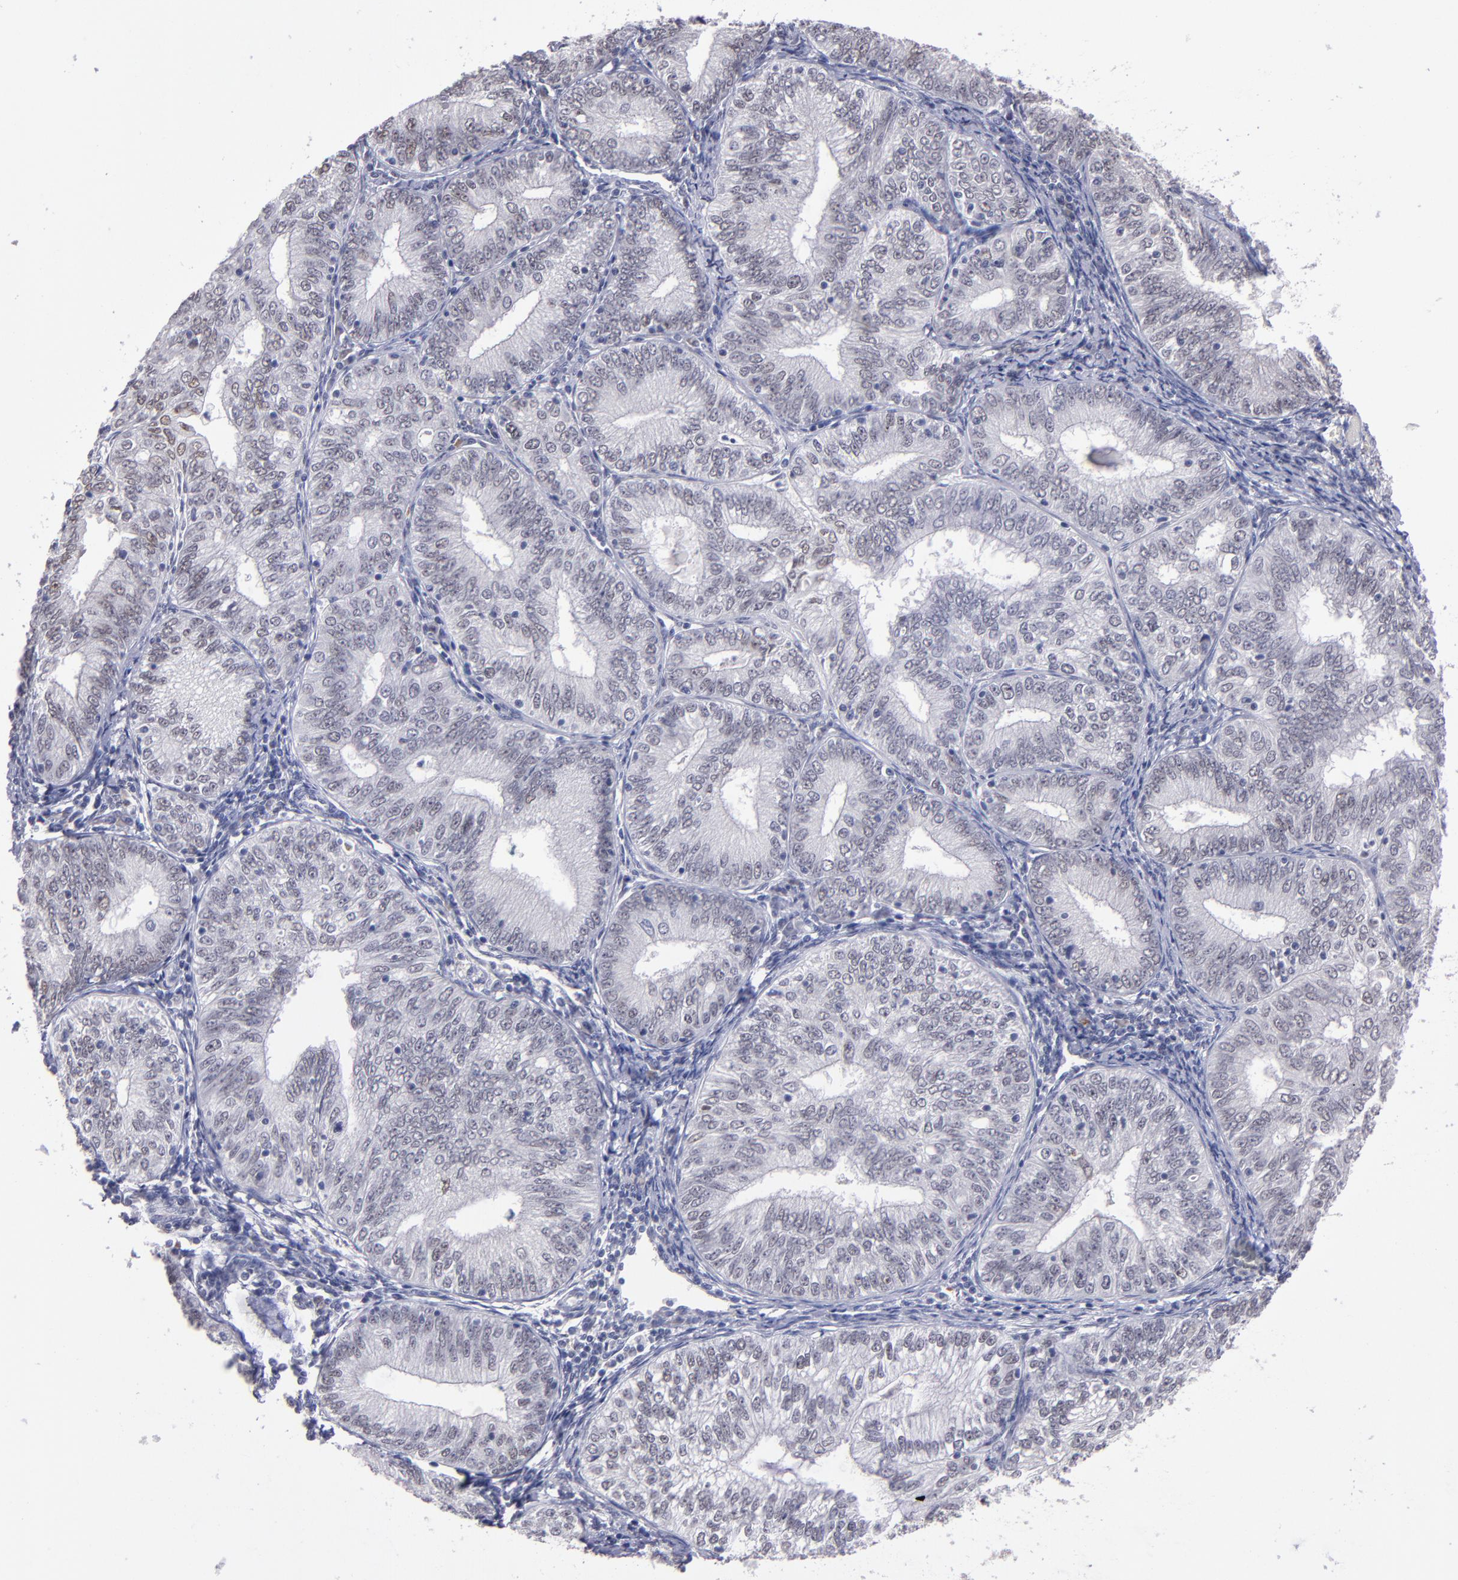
{"staining": {"intensity": "weak", "quantity": "<25%", "location": "nuclear"}, "tissue": "endometrial cancer", "cell_type": "Tumor cells", "image_type": "cancer", "snomed": [{"axis": "morphology", "description": "Adenocarcinoma, NOS"}, {"axis": "topography", "description": "Endometrium"}], "caption": "A histopathology image of adenocarcinoma (endometrial) stained for a protein demonstrates no brown staining in tumor cells.", "gene": "OTUB2", "patient": {"sex": "female", "age": 69}}